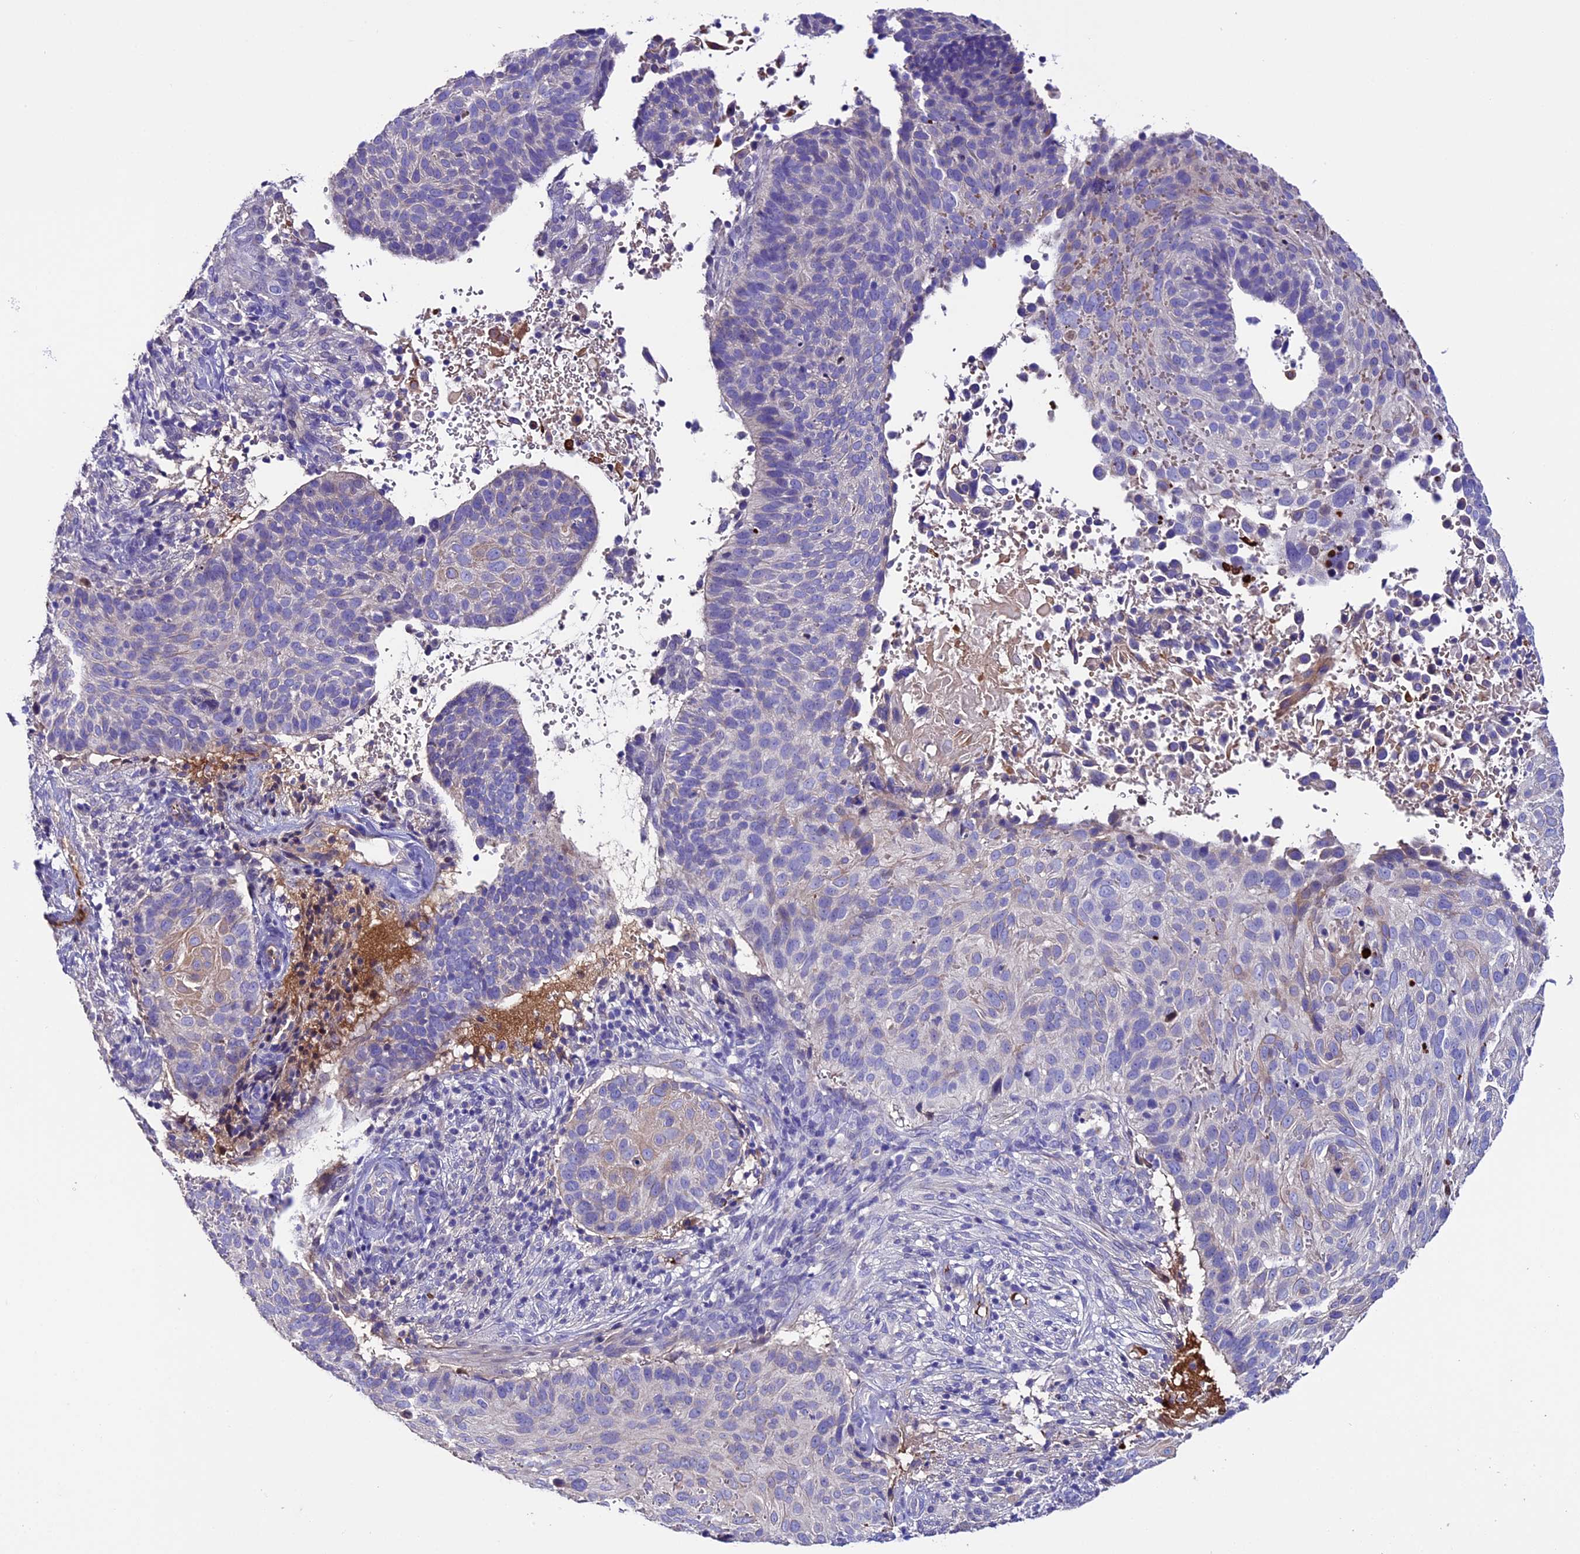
{"staining": {"intensity": "negative", "quantity": "none", "location": "none"}, "tissue": "cervical cancer", "cell_type": "Tumor cells", "image_type": "cancer", "snomed": [{"axis": "morphology", "description": "Squamous cell carcinoma, NOS"}, {"axis": "topography", "description": "Cervix"}], "caption": "High power microscopy photomicrograph of an immunohistochemistry (IHC) histopathology image of cervical cancer (squamous cell carcinoma), revealing no significant positivity in tumor cells.", "gene": "TCP11L2", "patient": {"sex": "female", "age": 74}}